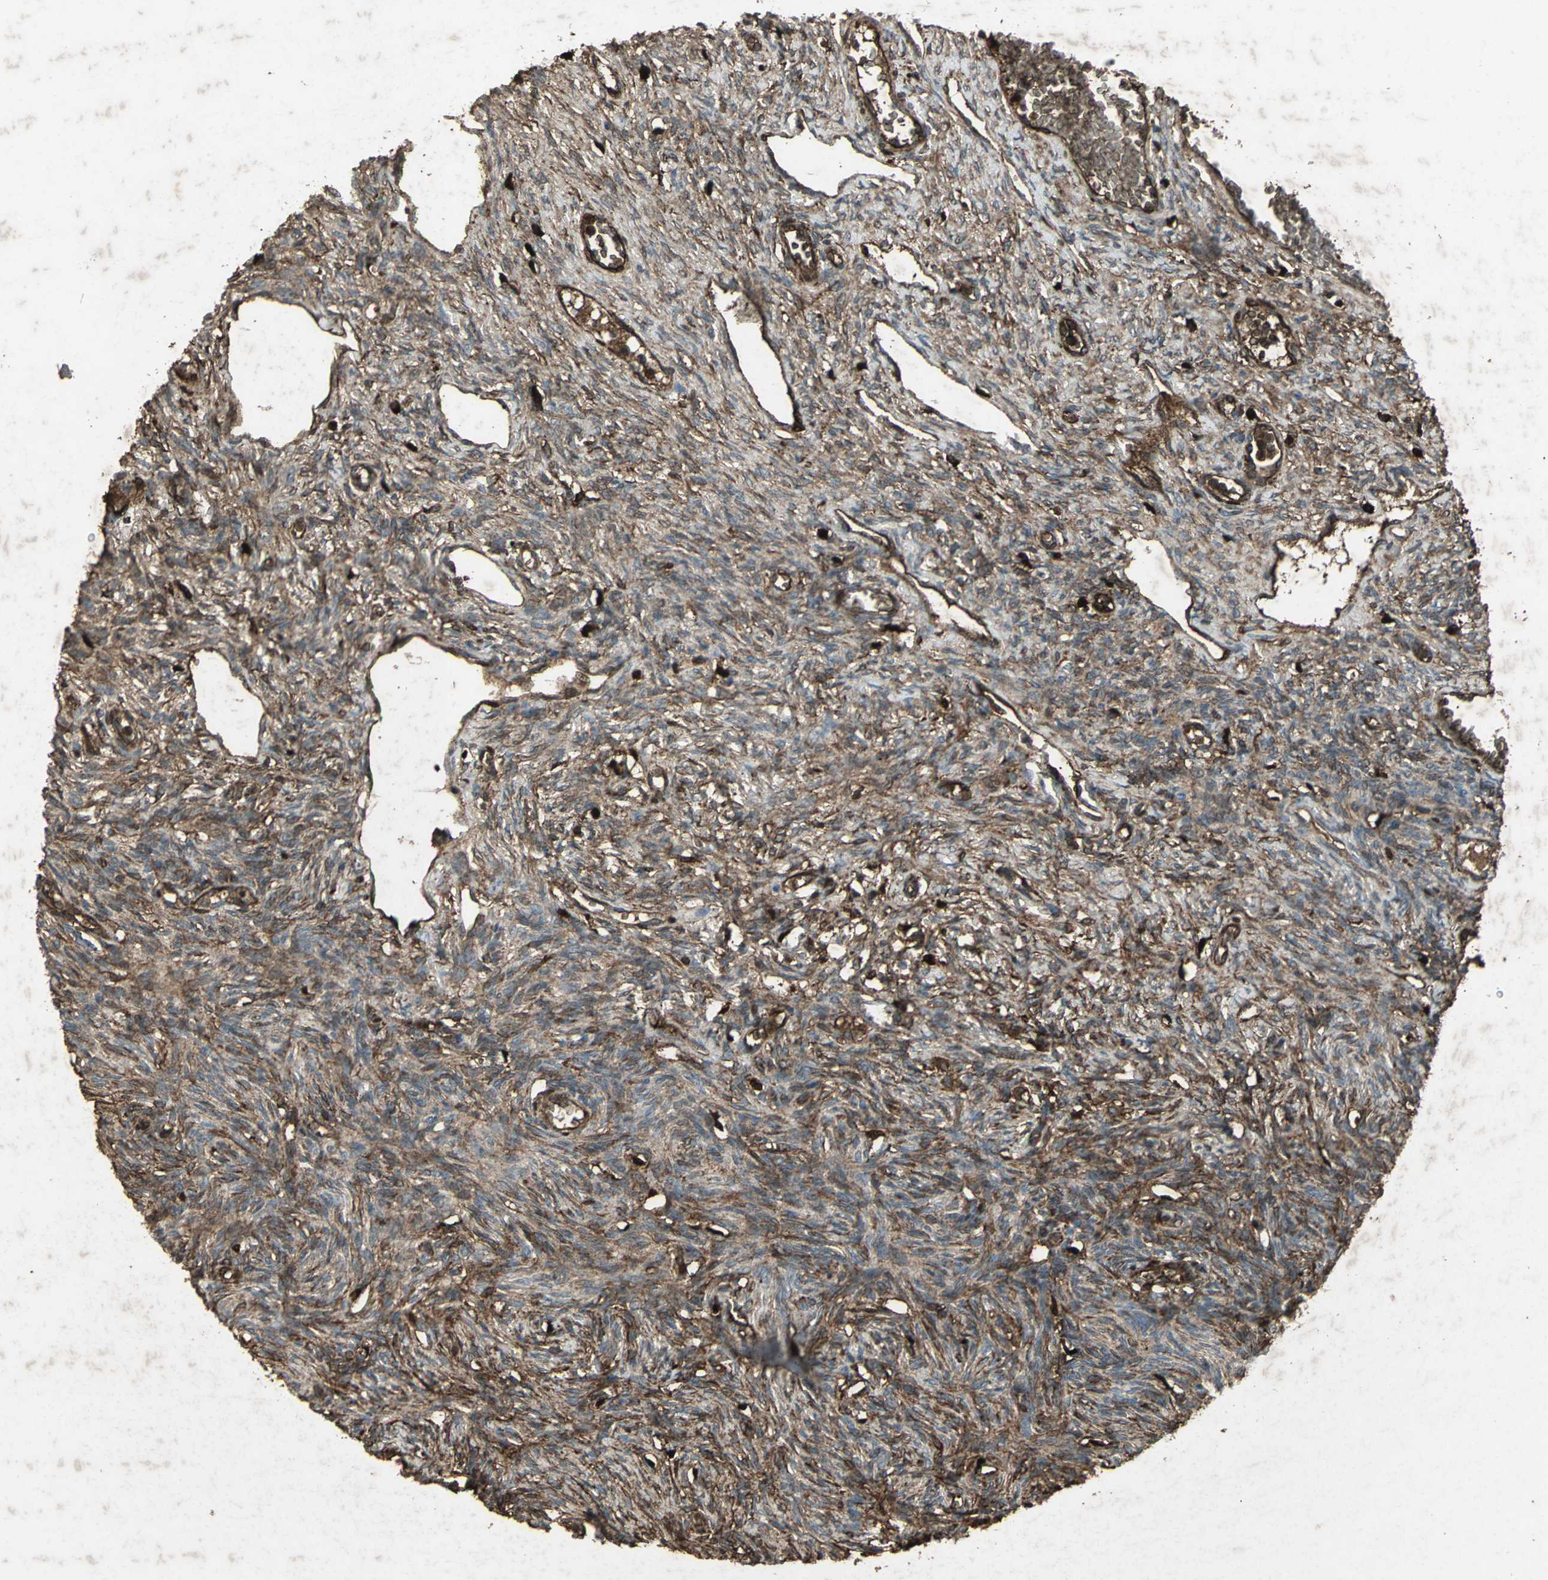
{"staining": {"intensity": "moderate", "quantity": ">75%", "location": "cytoplasmic/membranous"}, "tissue": "ovary", "cell_type": "Ovarian stroma cells", "image_type": "normal", "snomed": [{"axis": "morphology", "description": "Normal tissue, NOS"}, {"axis": "topography", "description": "Ovary"}], "caption": "Immunohistochemistry of normal human ovary reveals medium levels of moderate cytoplasmic/membranous staining in about >75% of ovarian stroma cells. The protein of interest is shown in brown color, while the nuclei are stained blue.", "gene": "SEPTIN4", "patient": {"sex": "female", "age": 33}}